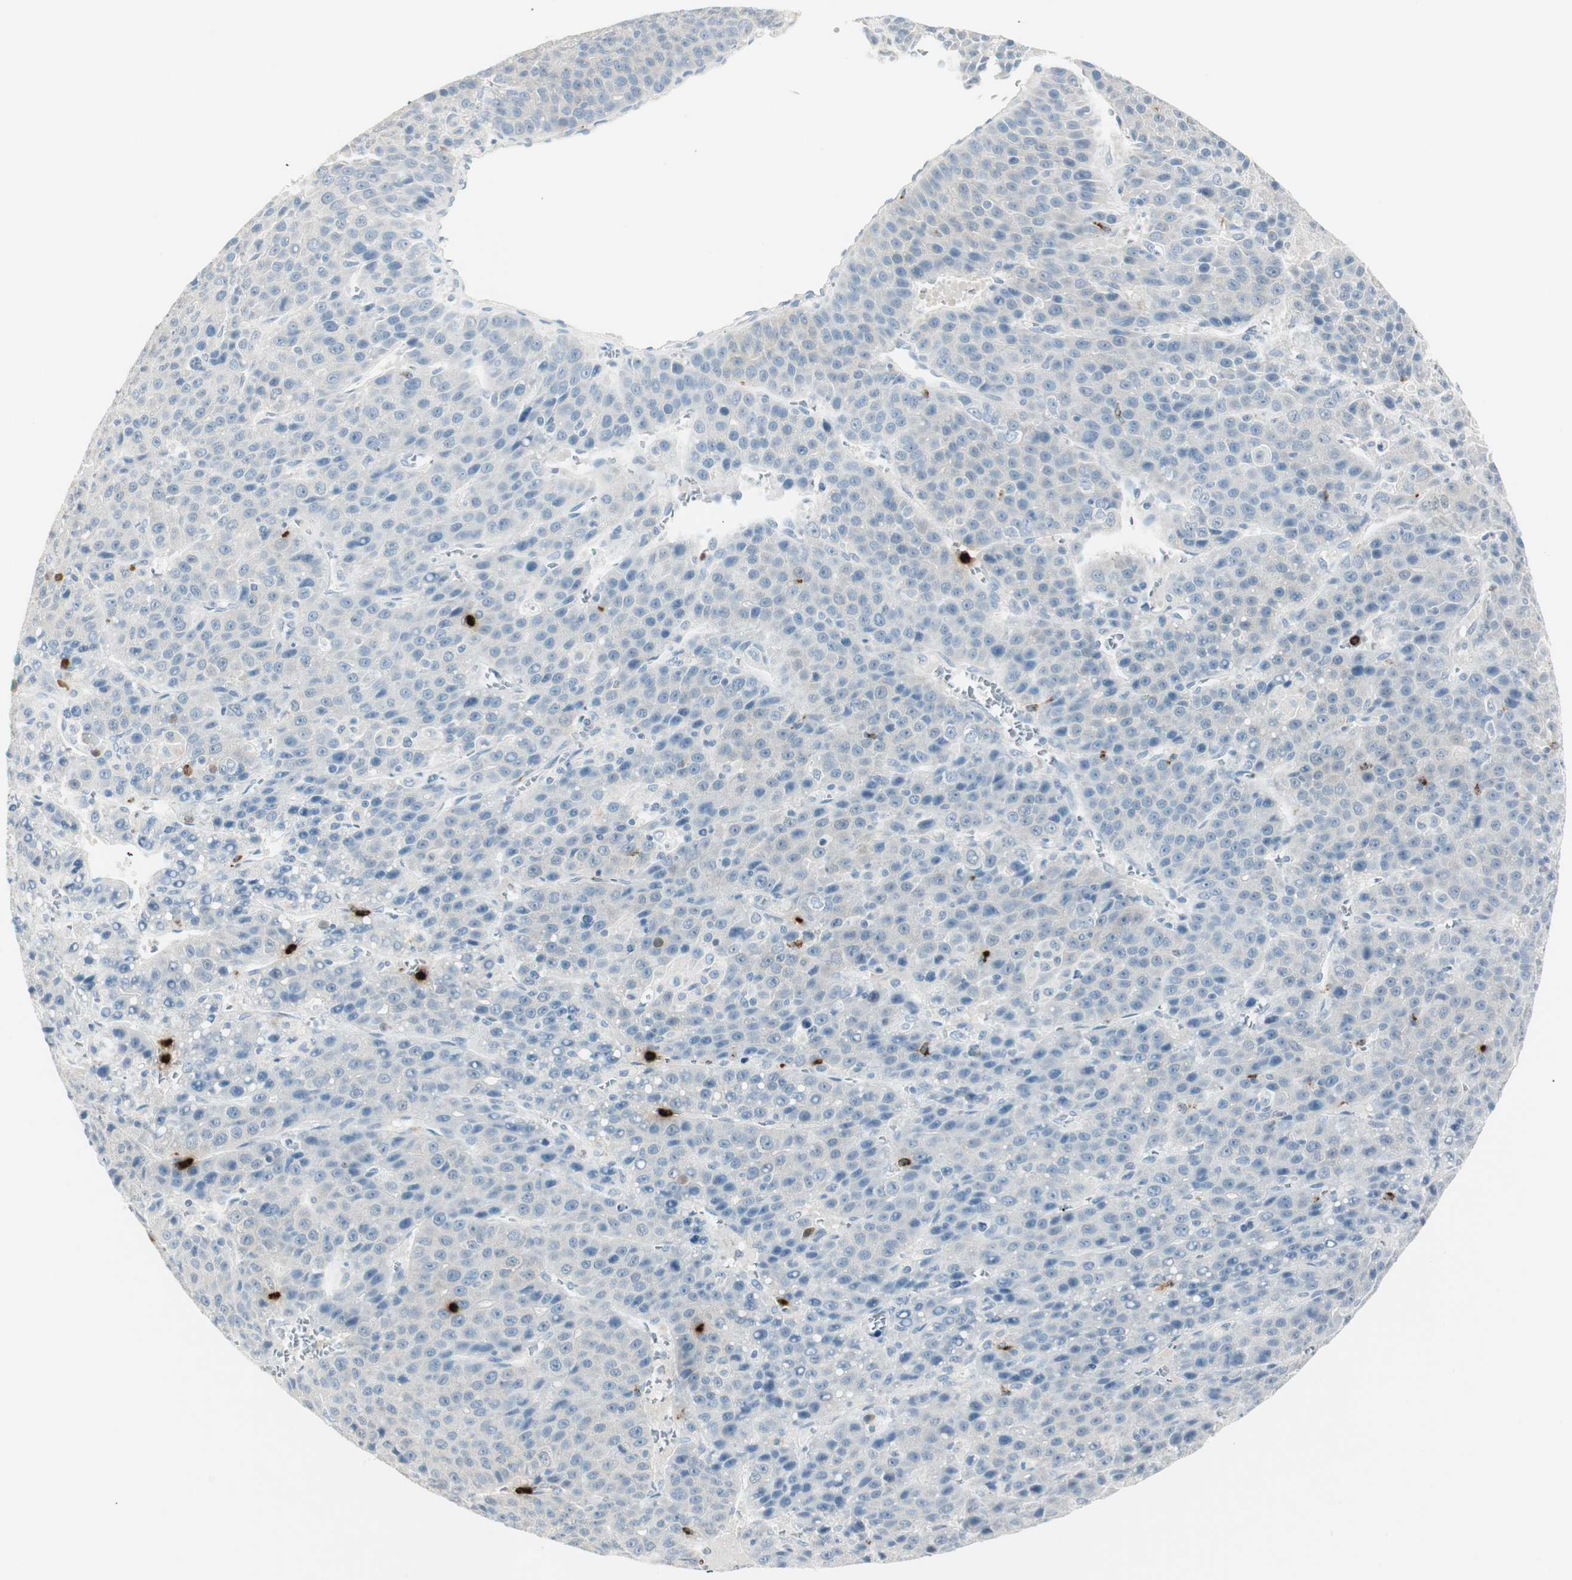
{"staining": {"intensity": "negative", "quantity": "none", "location": "none"}, "tissue": "liver cancer", "cell_type": "Tumor cells", "image_type": "cancer", "snomed": [{"axis": "morphology", "description": "Carcinoma, Hepatocellular, NOS"}, {"axis": "topography", "description": "Liver"}], "caption": "Tumor cells show no significant protein positivity in liver hepatocellular carcinoma.", "gene": "PRTN3", "patient": {"sex": "female", "age": 53}}